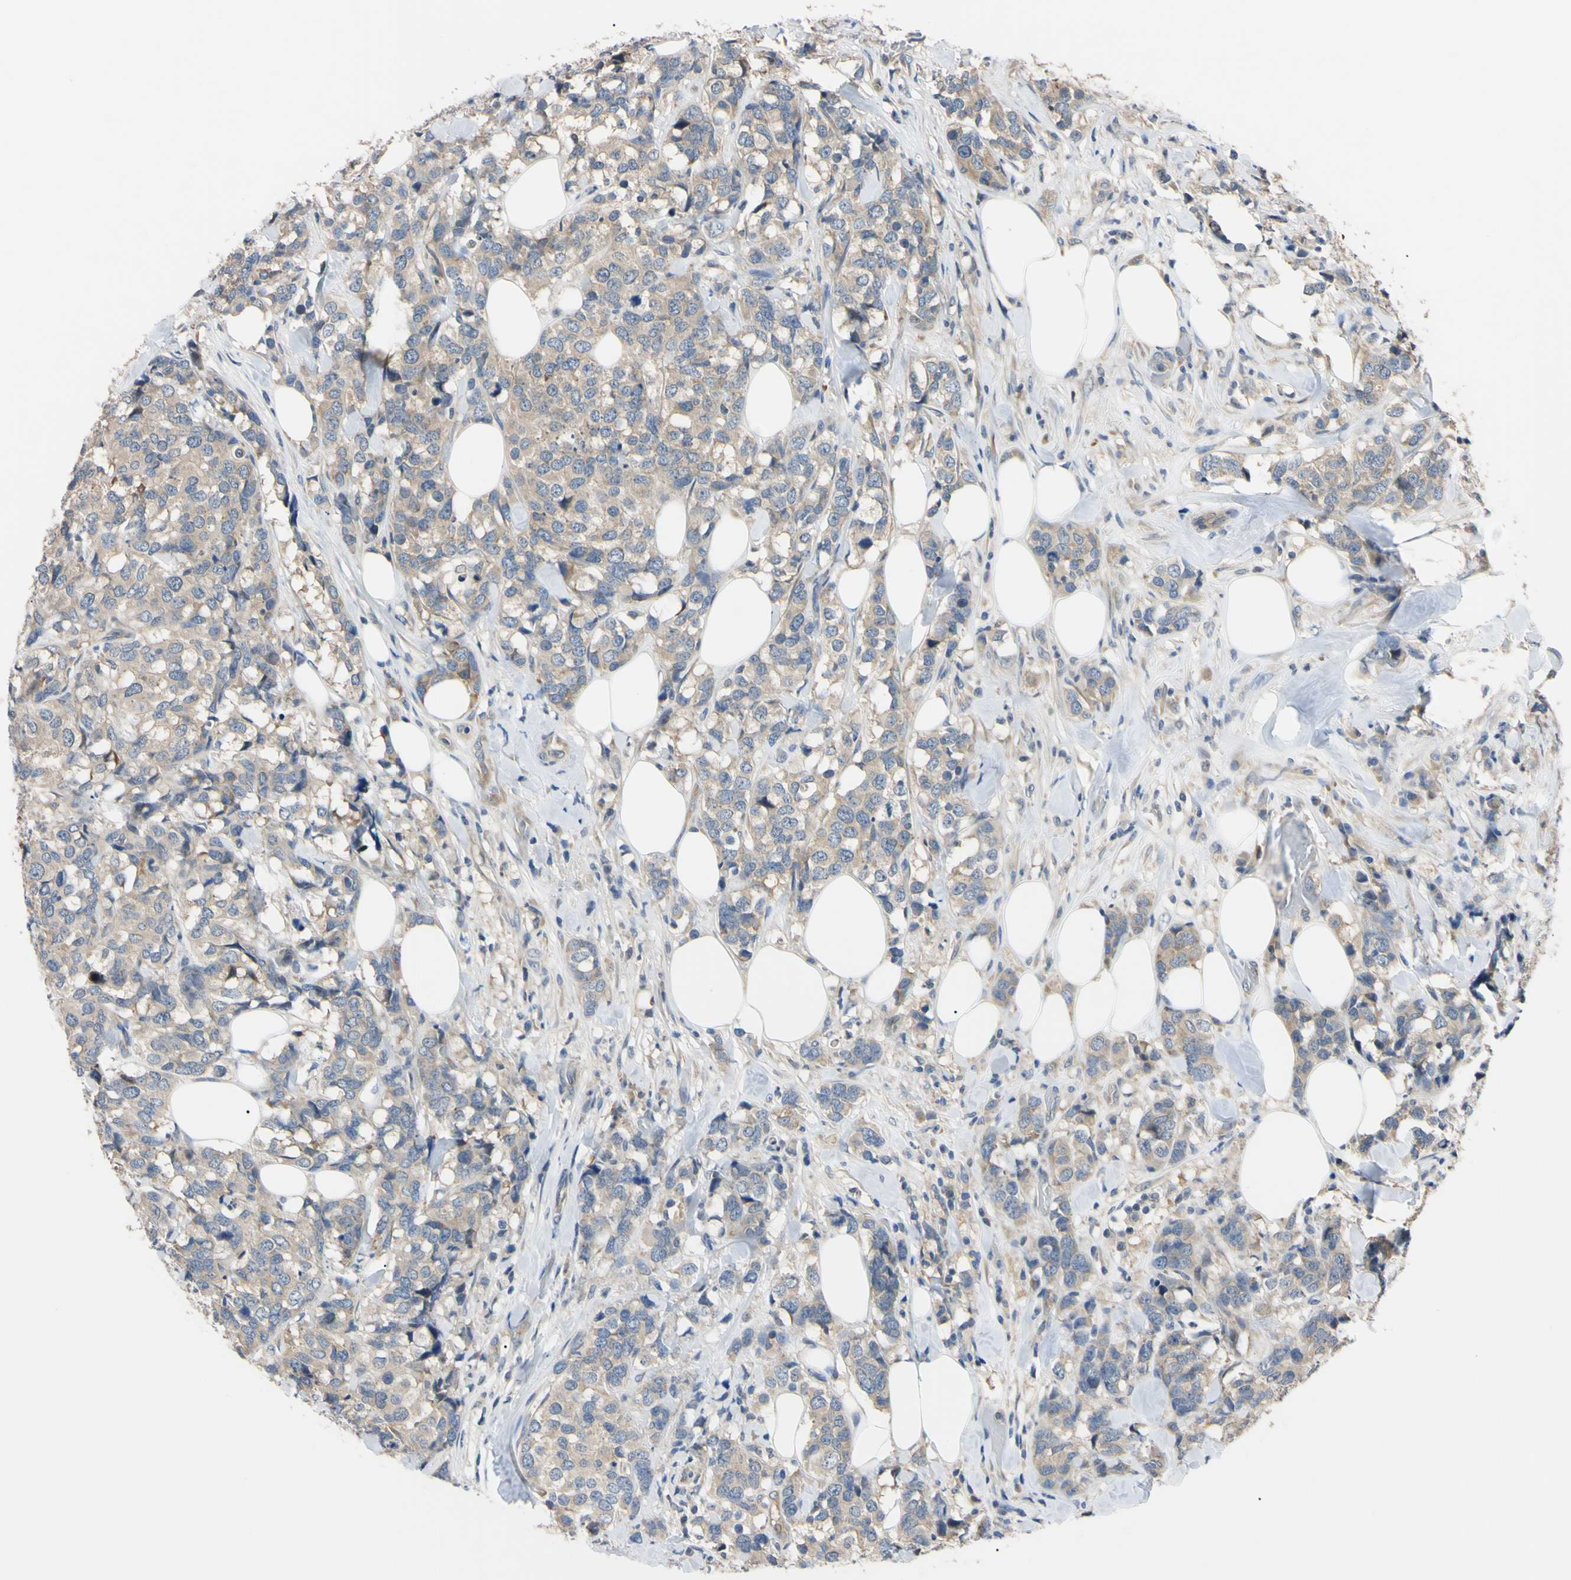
{"staining": {"intensity": "weak", "quantity": ">75%", "location": "cytoplasmic/membranous"}, "tissue": "breast cancer", "cell_type": "Tumor cells", "image_type": "cancer", "snomed": [{"axis": "morphology", "description": "Lobular carcinoma"}, {"axis": "topography", "description": "Breast"}], "caption": "The micrograph reveals immunohistochemical staining of breast cancer. There is weak cytoplasmic/membranous staining is identified in approximately >75% of tumor cells.", "gene": "RARS1", "patient": {"sex": "female", "age": 59}}